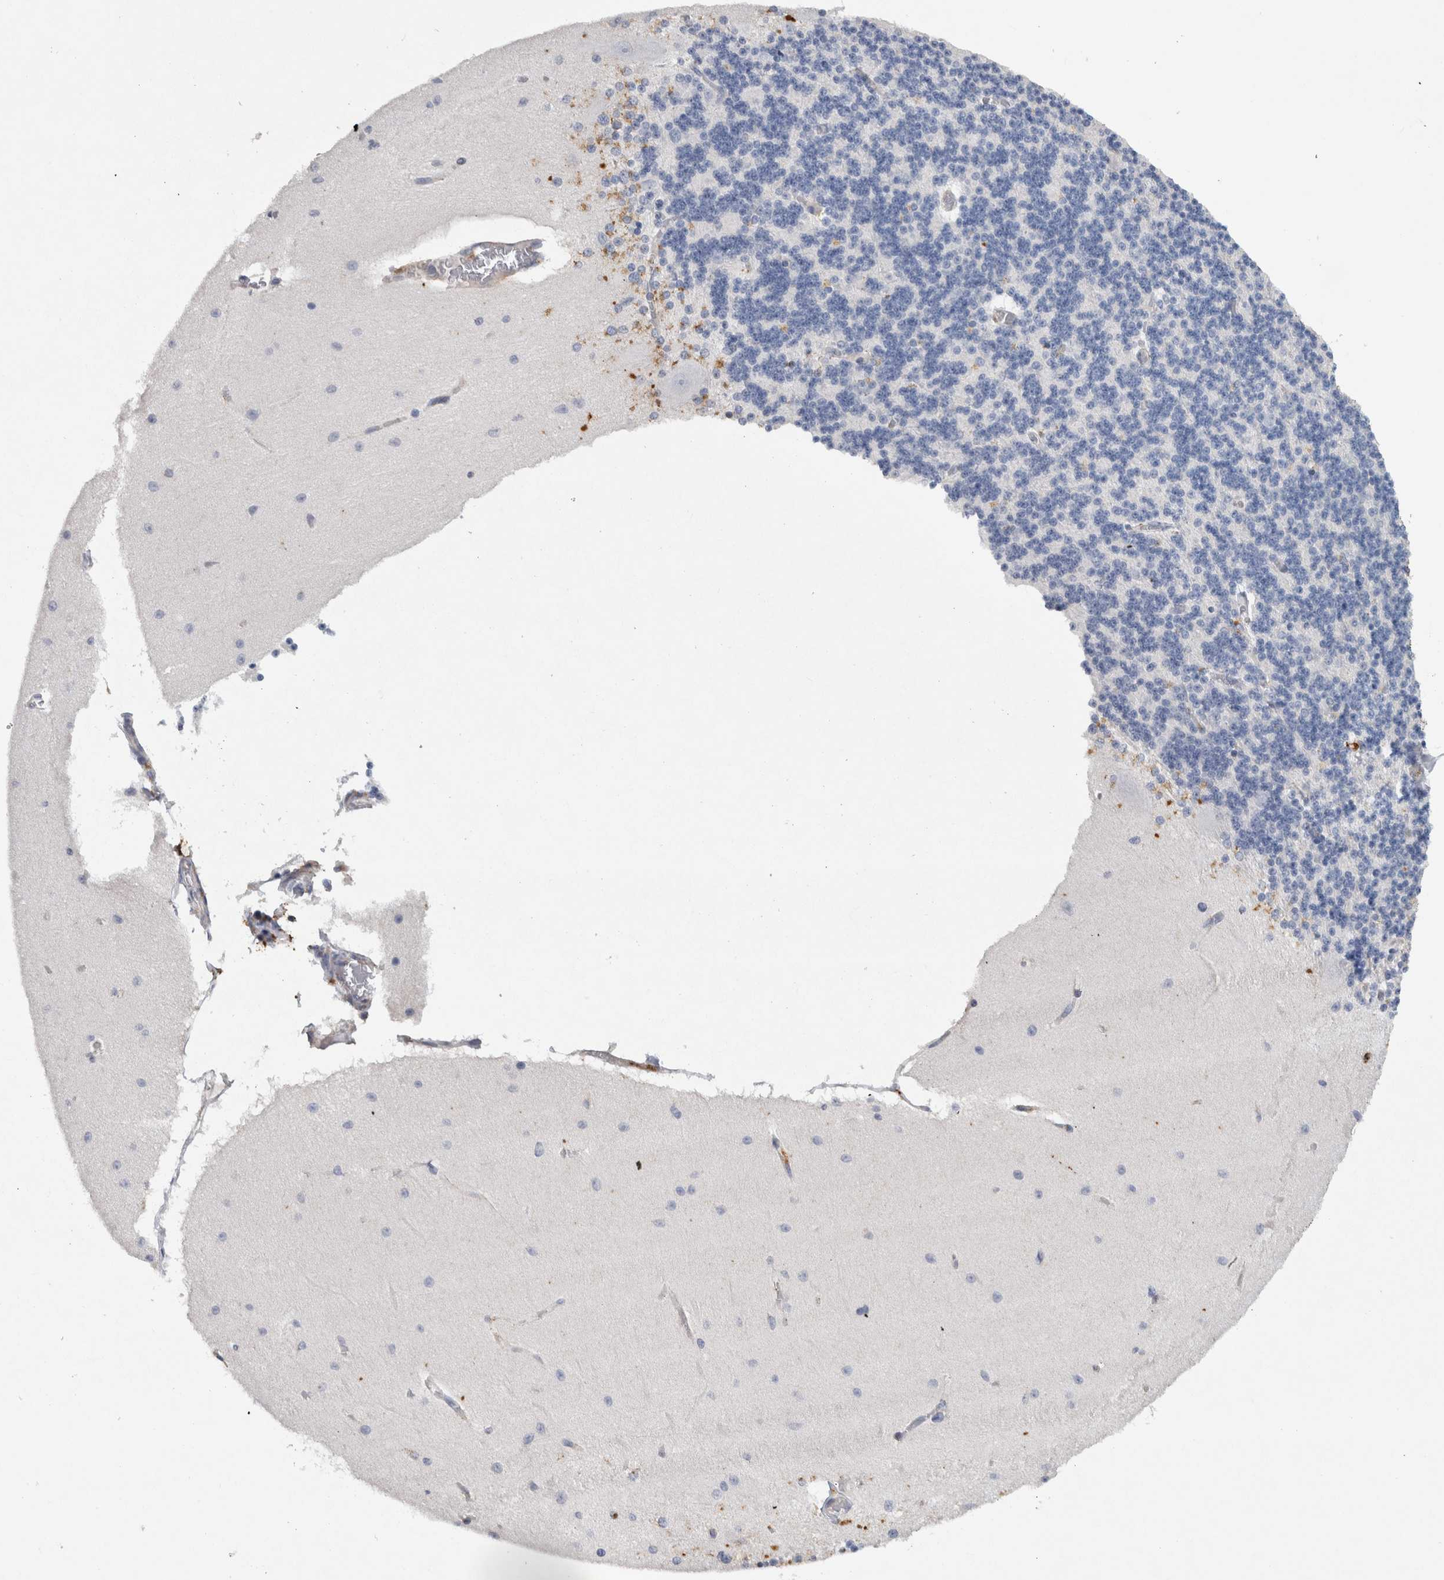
{"staining": {"intensity": "negative", "quantity": "none", "location": "none"}, "tissue": "cerebellum", "cell_type": "Cells in granular layer", "image_type": "normal", "snomed": [{"axis": "morphology", "description": "Normal tissue, NOS"}, {"axis": "topography", "description": "Cerebellum"}], "caption": "Cells in granular layer are negative for brown protein staining in benign cerebellum. (DAB immunohistochemistry, high magnification).", "gene": "CD63", "patient": {"sex": "female", "age": 54}}